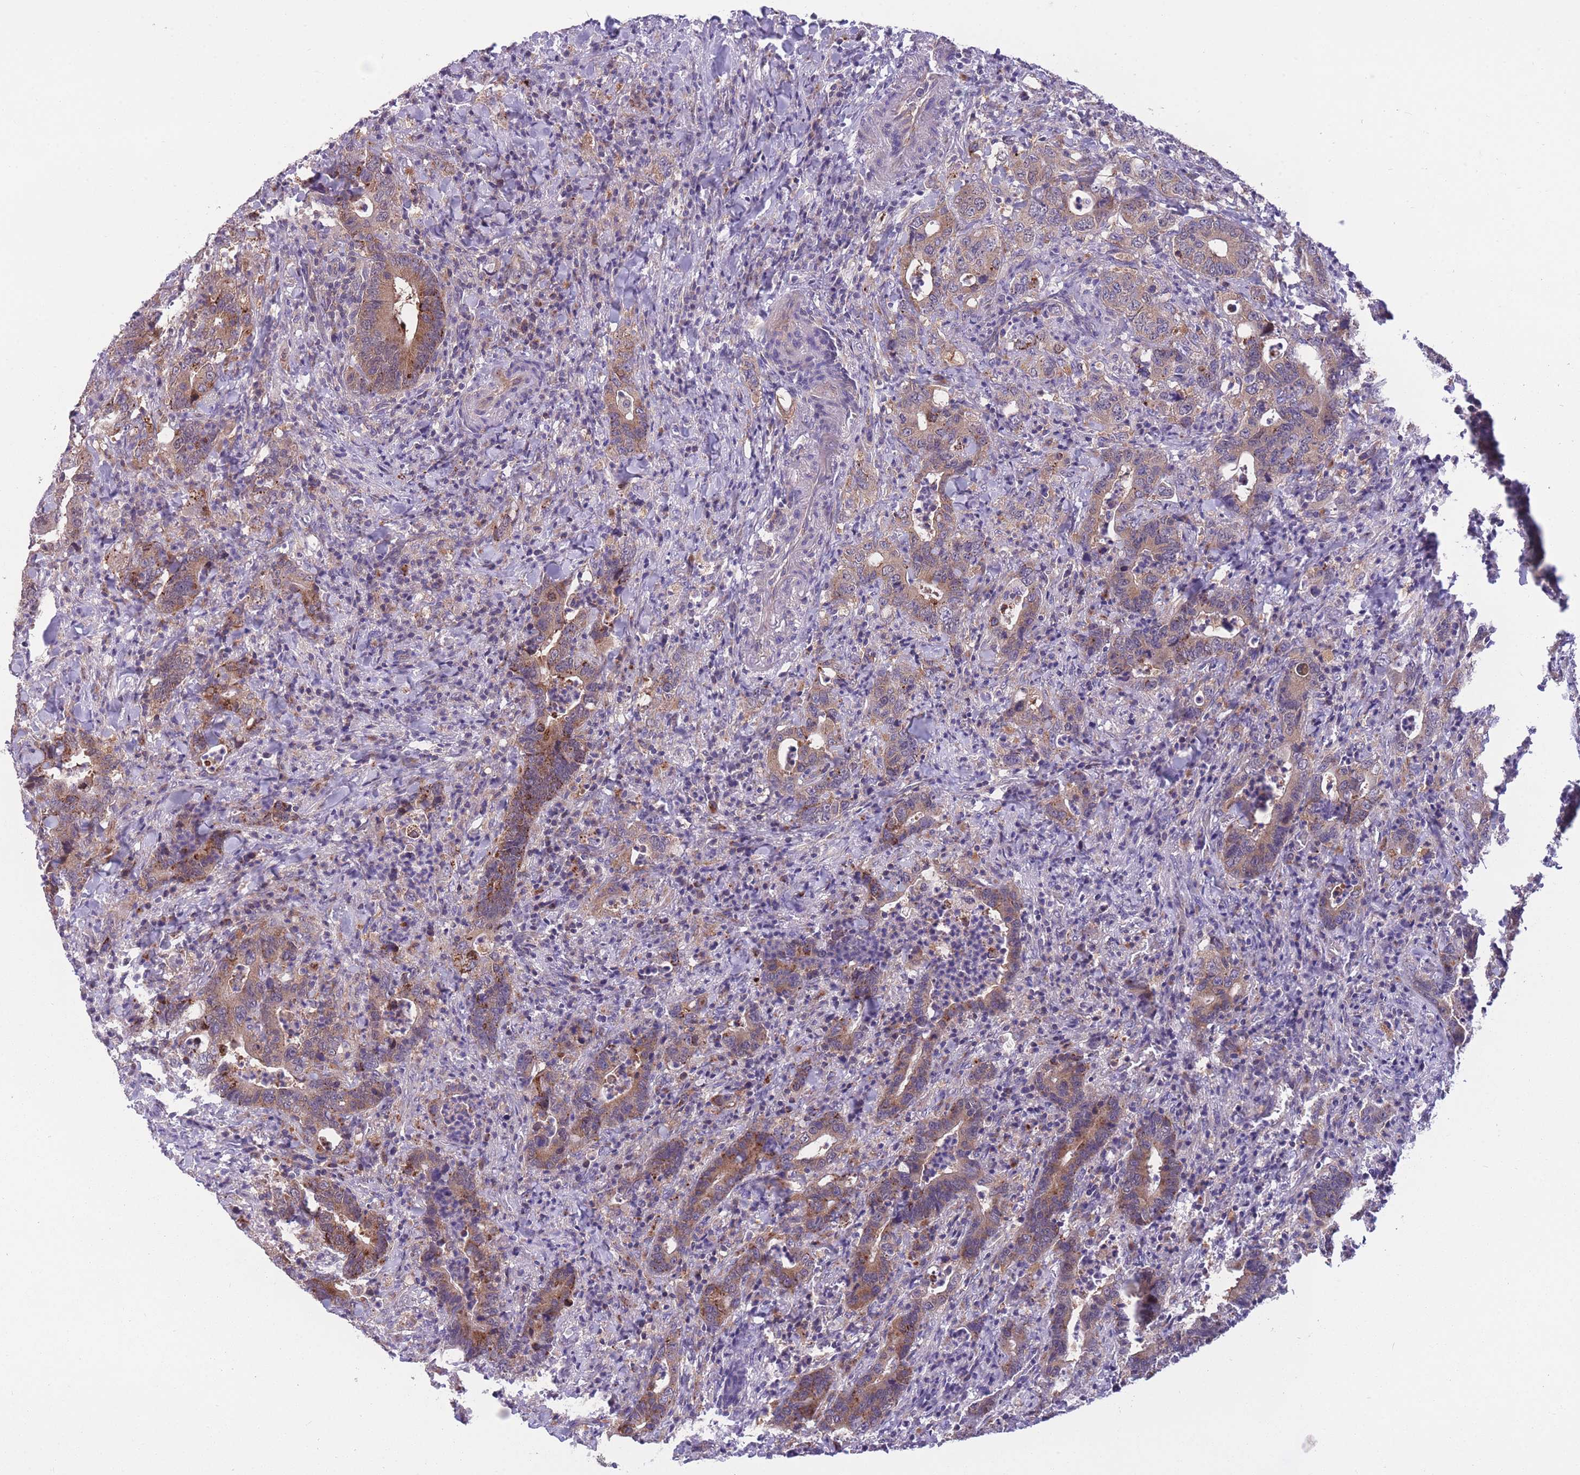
{"staining": {"intensity": "moderate", "quantity": ">75%", "location": "cytoplasmic/membranous"}, "tissue": "colorectal cancer", "cell_type": "Tumor cells", "image_type": "cancer", "snomed": [{"axis": "morphology", "description": "Adenocarcinoma, NOS"}, {"axis": "topography", "description": "Colon"}], "caption": "This photomicrograph reveals IHC staining of human colorectal cancer, with medium moderate cytoplasmic/membranous expression in approximately >75% of tumor cells.", "gene": "CCT6B", "patient": {"sex": "female", "age": 75}}